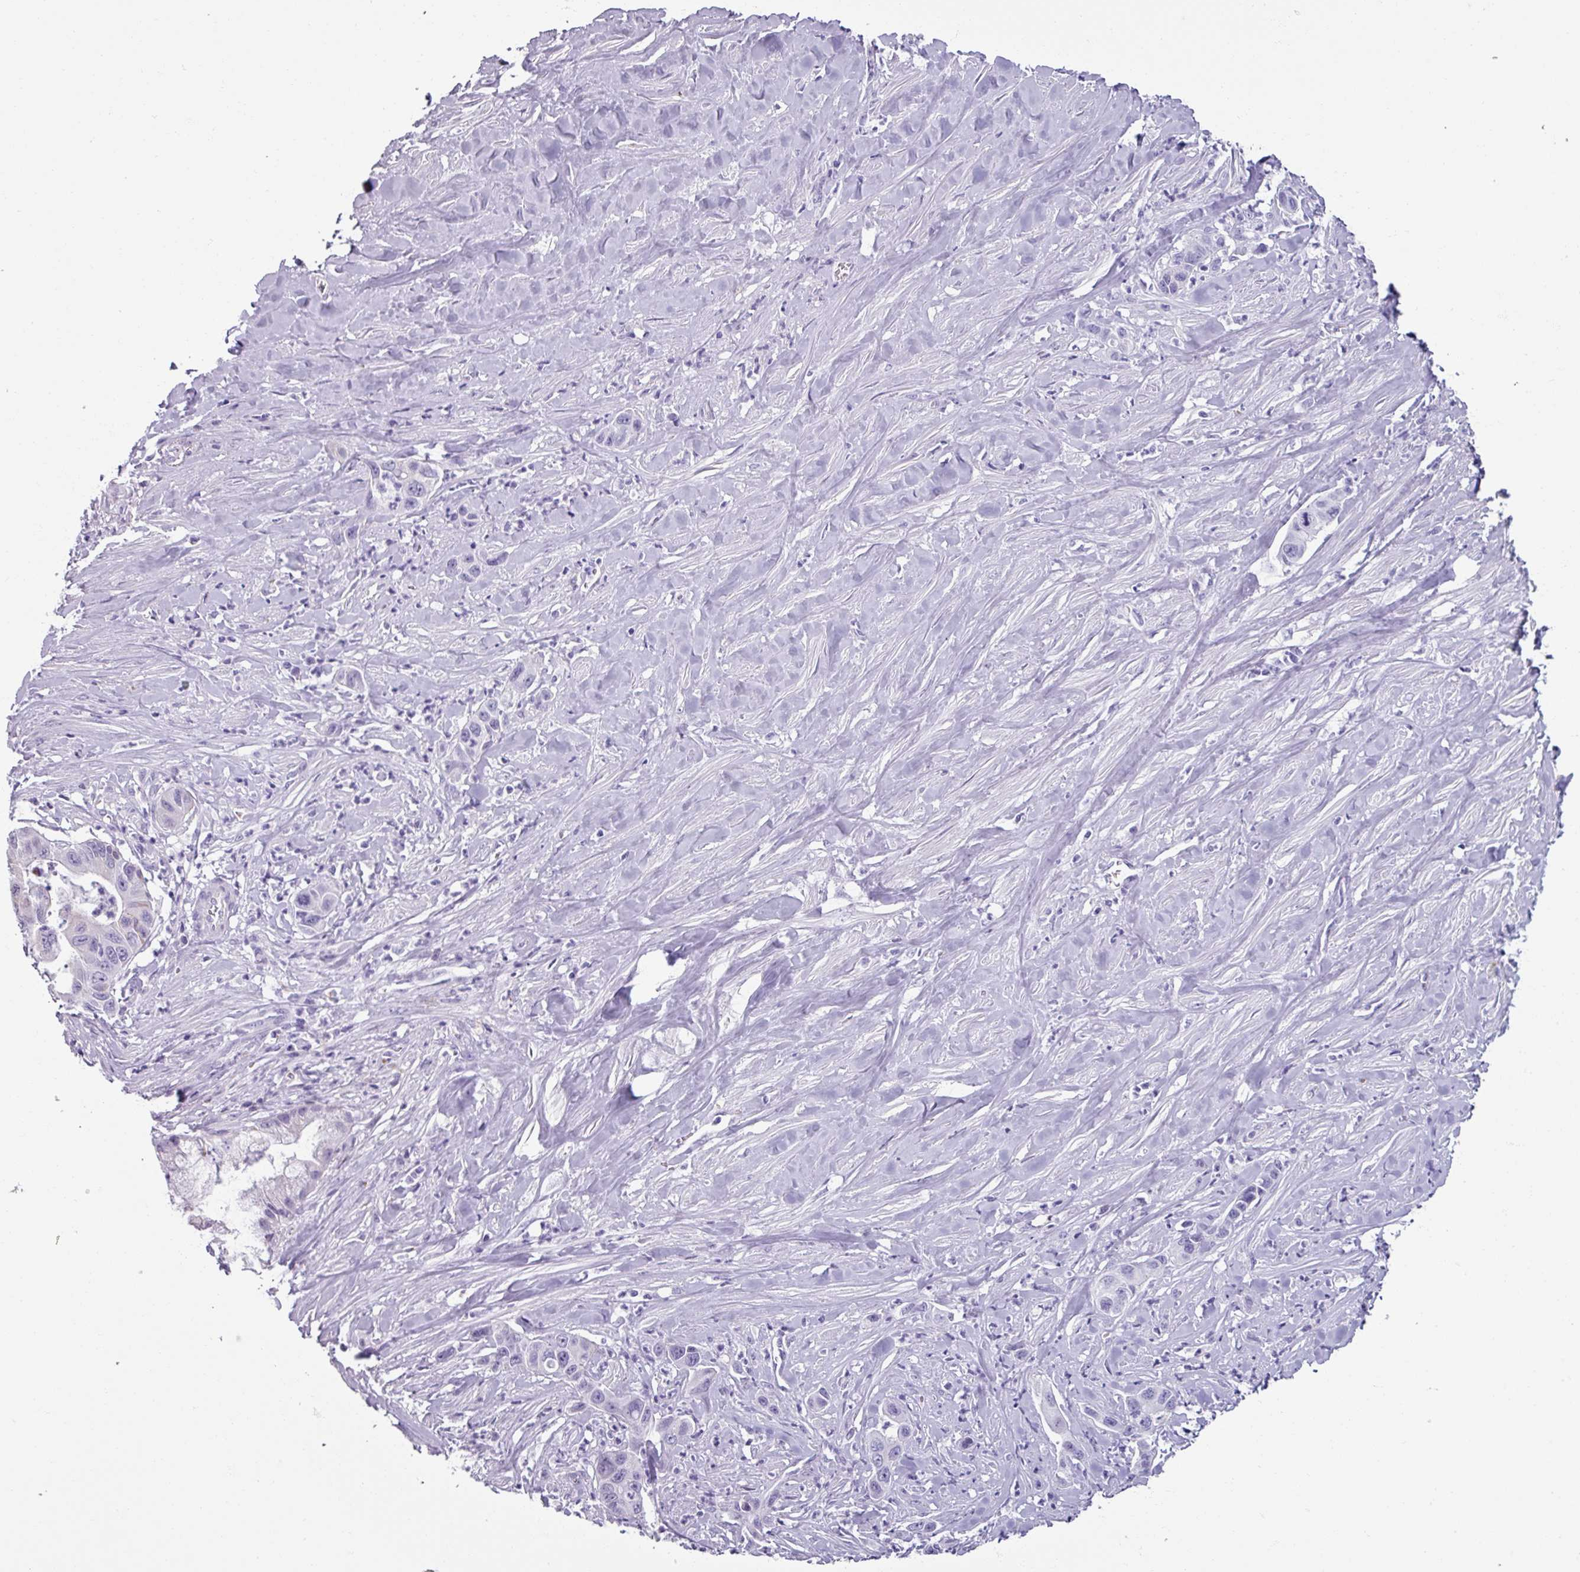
{"staining": {"intensity": "negative", "quantity": "none", "location": "none"}, "tissue": "pancreatic cancer", "cell_type": "Tumor cells", "image_type": "cancer", "snomed": [{"axis": "morphology", "description": "Adenocarcinoma, NOS"}, {"axis": "topography", "description": "Pancreas"}], "caption": "Immunohistochemical staining of human pancreatic cancer reveals no significant expression in tumor cells. Nuclei are stained in blue.", "gene": "SPESP1", "patient": {"sex": "male", "age": 73}}